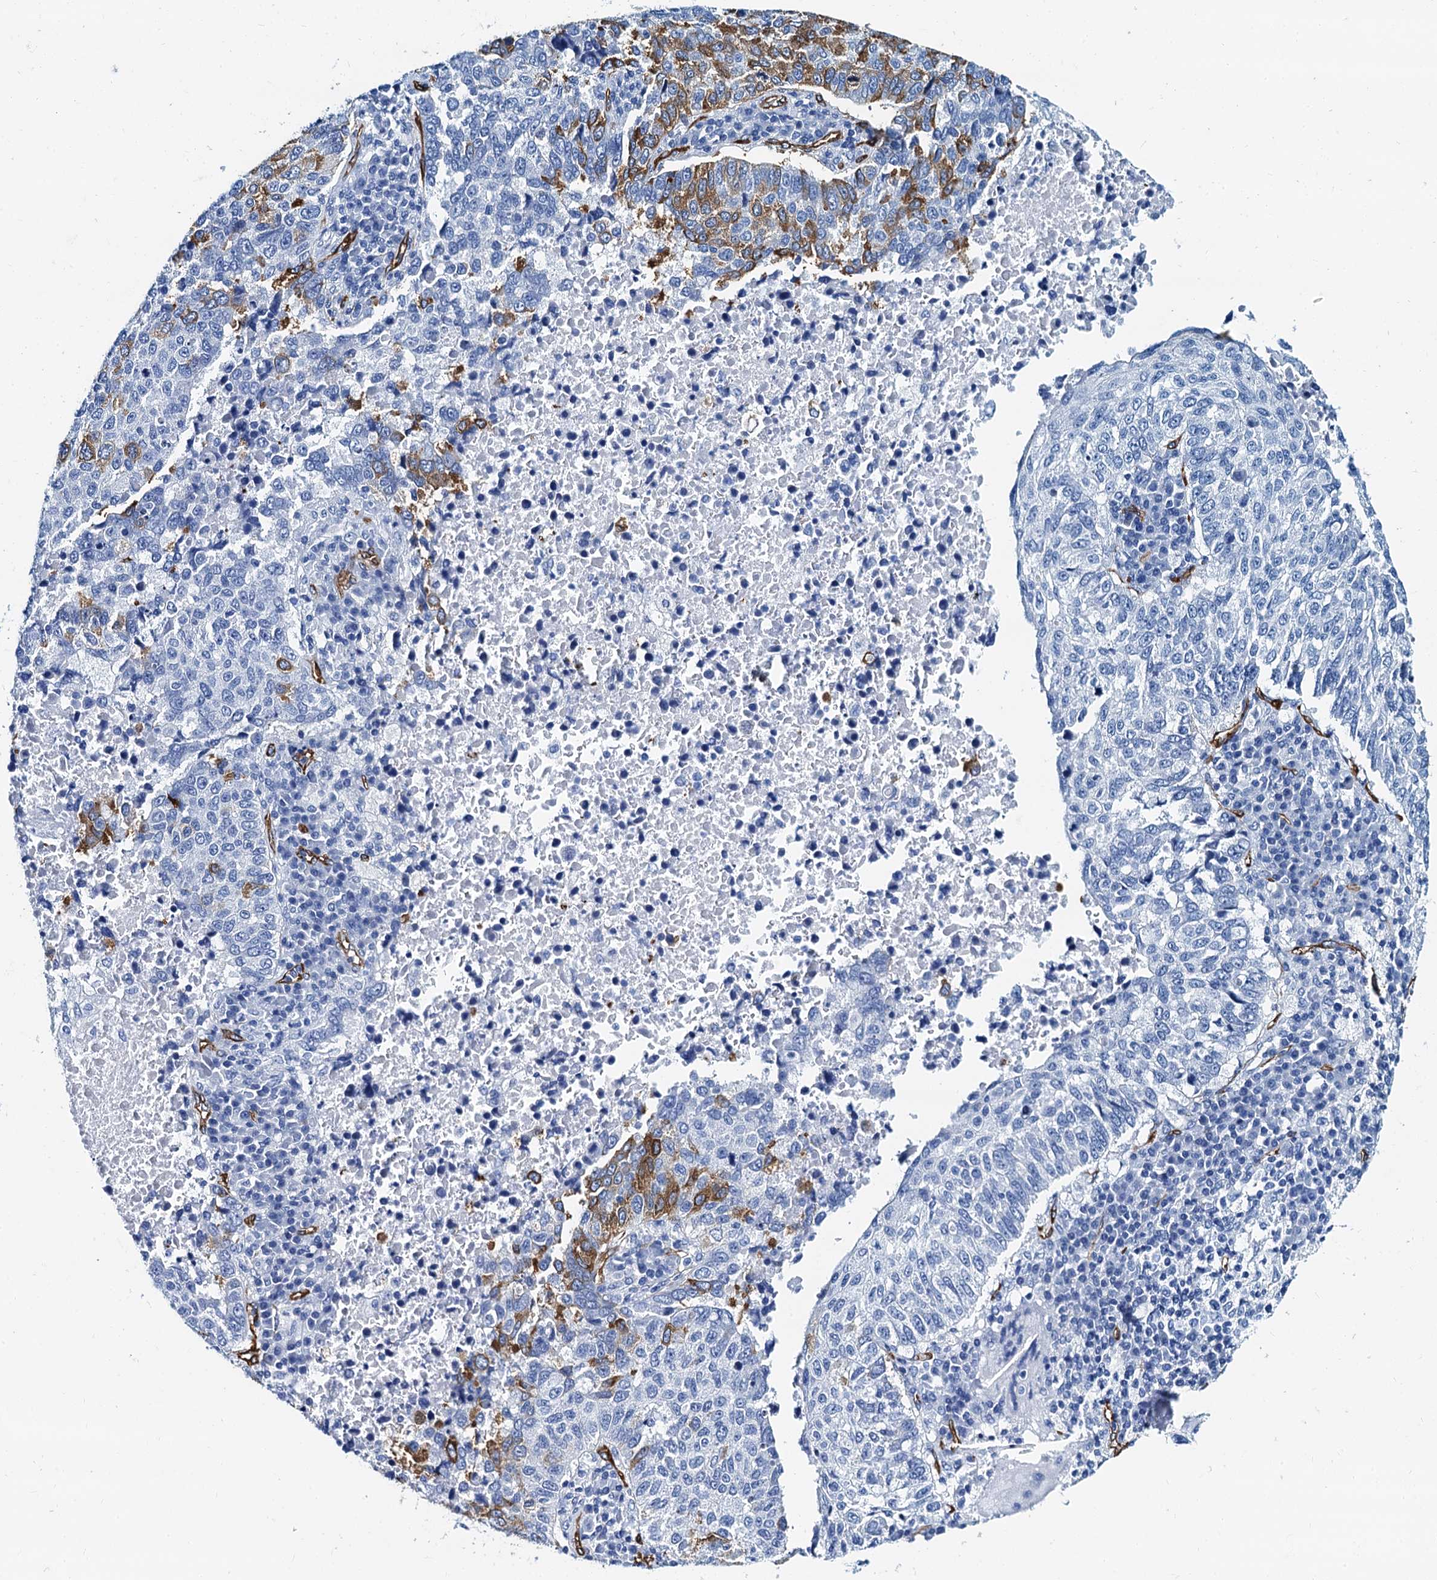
{"staining": {"intensity": "negative", "quantity": "none", "location": "none"}, "tissue": "lung cancer", "cell_type": "Tumor cells", "image_type": "cancer", "snomed": [{"axis": "morphology", "description": "Squamous cell carcinoma, NOS"}, {"axis": "topography", "description": "Lung"}], "caption": "The histopathology image reveals no significant staining in tumor cells of lung cancer (squamous cell carcinoma).", "gene": "CAVIN2", "patient": {"sex": "male", "age": 73}}